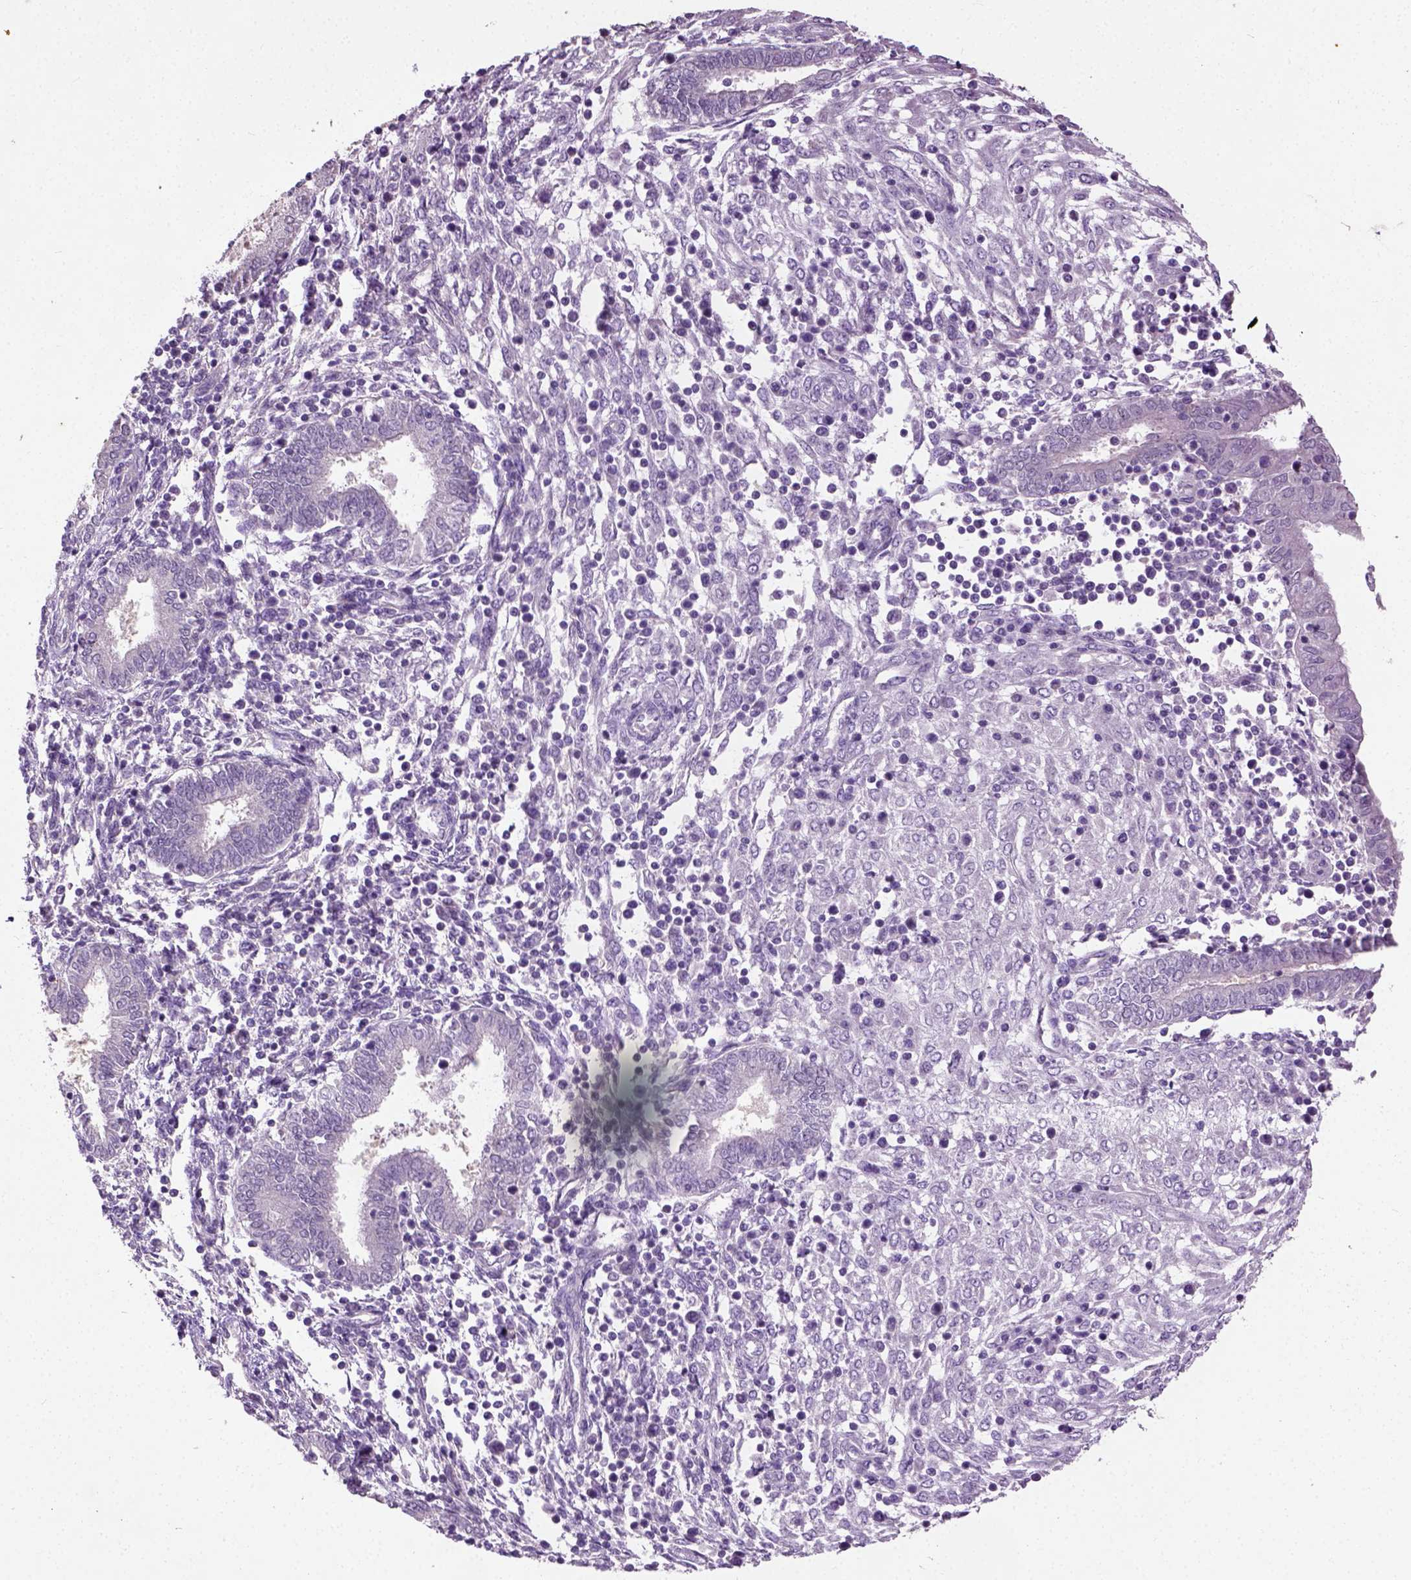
{"staining": {"intensity": "negative", "quantity": "none", "location": "none"}, "tissue": "endometrium", "cell_type": "Cells in endometrial stroma", "image_type": "normal", "snomed": [{"axis": "morphology", "description": "Normal tissue, NOS"}, {"axis": "topography", "description": "Endometrium"}], "caption": "Endometrium was stained to show a protein in brown. There is no significant staining in cells in endometrial stroma.", "gene": "PKP3", "patient": {"sex": "female", "age": 42}}